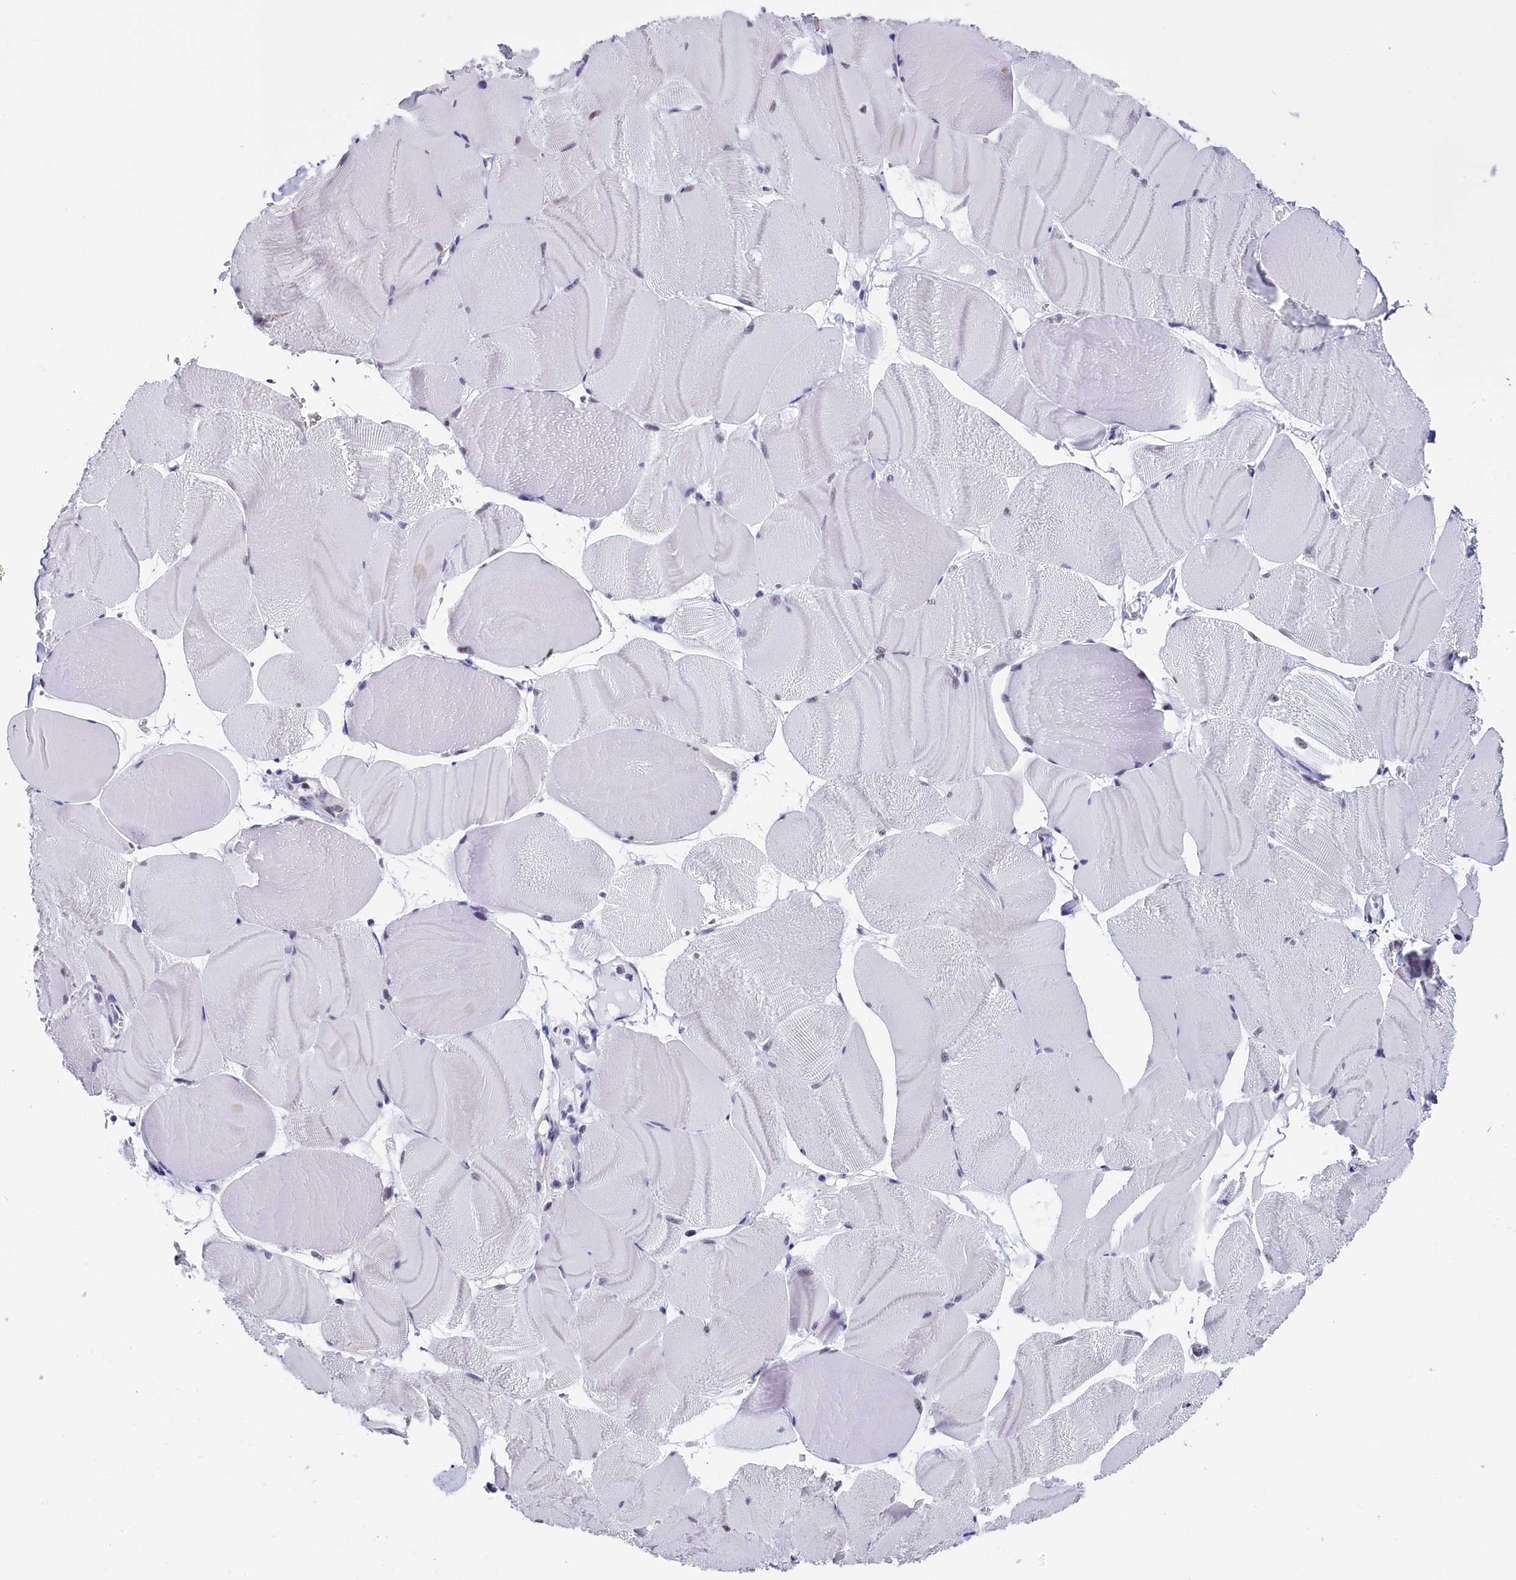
{"staining": {"intensity": "weak", "quantity": "<25%", "location": "nuclear"}, "tissue": "skeletal muscle", "cell_type": "Myocytes", "image_type": "normal", "snomed": [{"axis": "morphology", "description": "Normal tissue, NOS"}, {"axis": "morphology", "description": "Basal cell carcinoma"}, {"axis": "topography", "description": "Skeletal muscle"}], "caption": "Immunohistochemistry image of normal human skeletal muscle stained for a protein (brown), which displays no expression in myocytes.", "gene": "CD2BP2", "patient": {"sex": "female", "age": 64}}